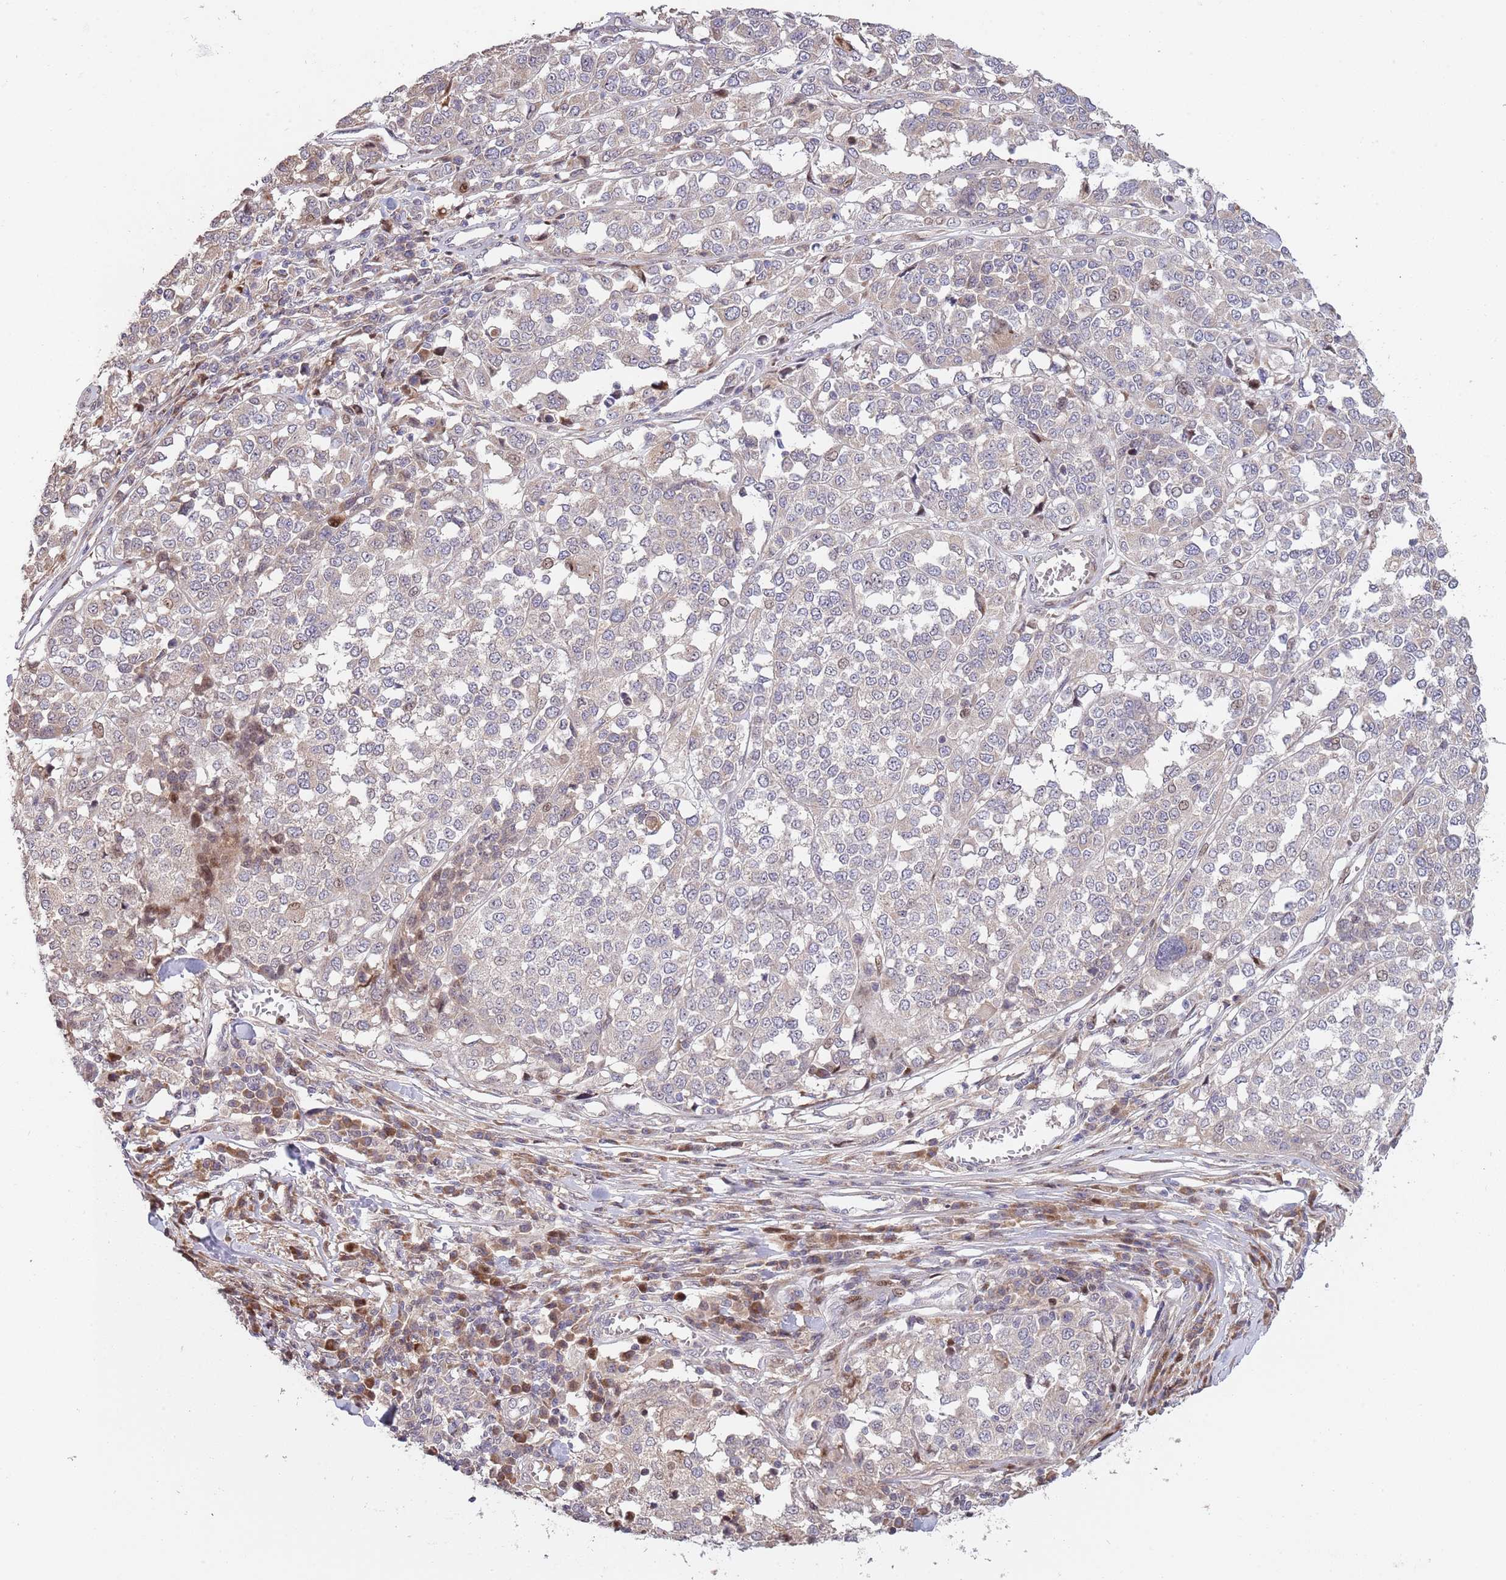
{"staining": {"intensity": "moderate", "quantity": "<25%", "location": "nuclear"}, "tissue": "melanoma", "cell_type": "Tumor cells", "image_type": "cancer", "snomed": [{"axis": "morphology", "description": "Malignant melanoma, Metastatic site"}, {"axis": "topography", "description": "Lymph node"}], "caption": "Malignant melanoma (metastatic site) tissue exhibits moderate nuclear expression in approximately <25% of tumor cells The staining was performed using DAB (3,3'-diaminobenzidine), with brown indicating positive protein expression. Nuclei are stained blue with hematoxylin.", "gene": "SYNDIG1L", "patient": {"sex": "male", "age": 44}}